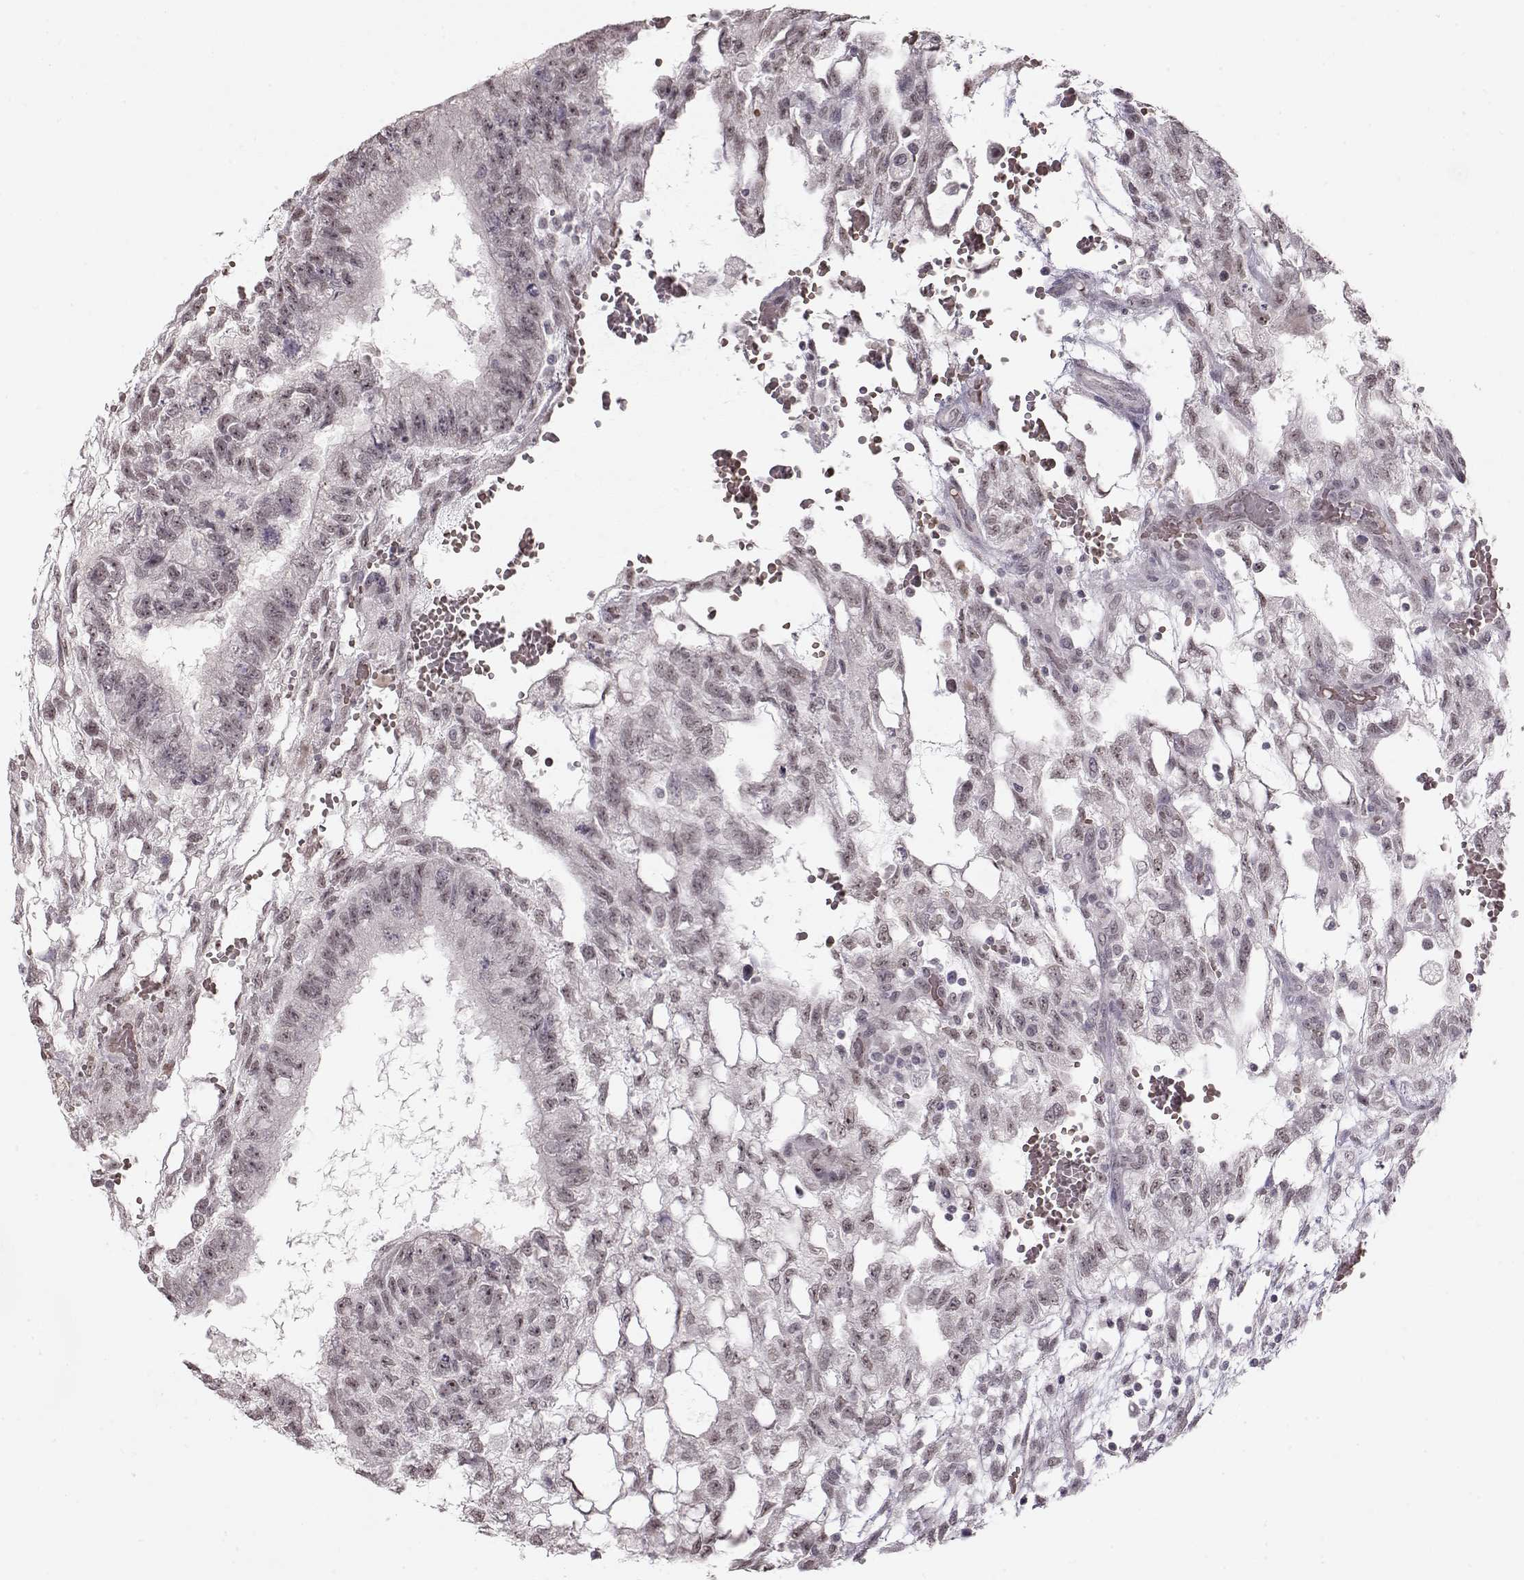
{"staining": {"intensity": "weak", "quantity": ">75%", "location": "nuclear"}, "tissue": "testis cancer", "cell_type": "Tumor cells", "image_type": "cancer", "snomed": [{"axis": "morphology", "description": "Carcinoma, Embryonal, NOS"}, {"axis": "topography", "description": "Testis"}], "caption": "Testis cancer (embryonal carcinoma) stained with DAB IHC shows low levels of weak nuclear staining in approximately >75% of tumor cells.", "gene": "PCP4", "patient": {"sex": "male", "age": 32}}